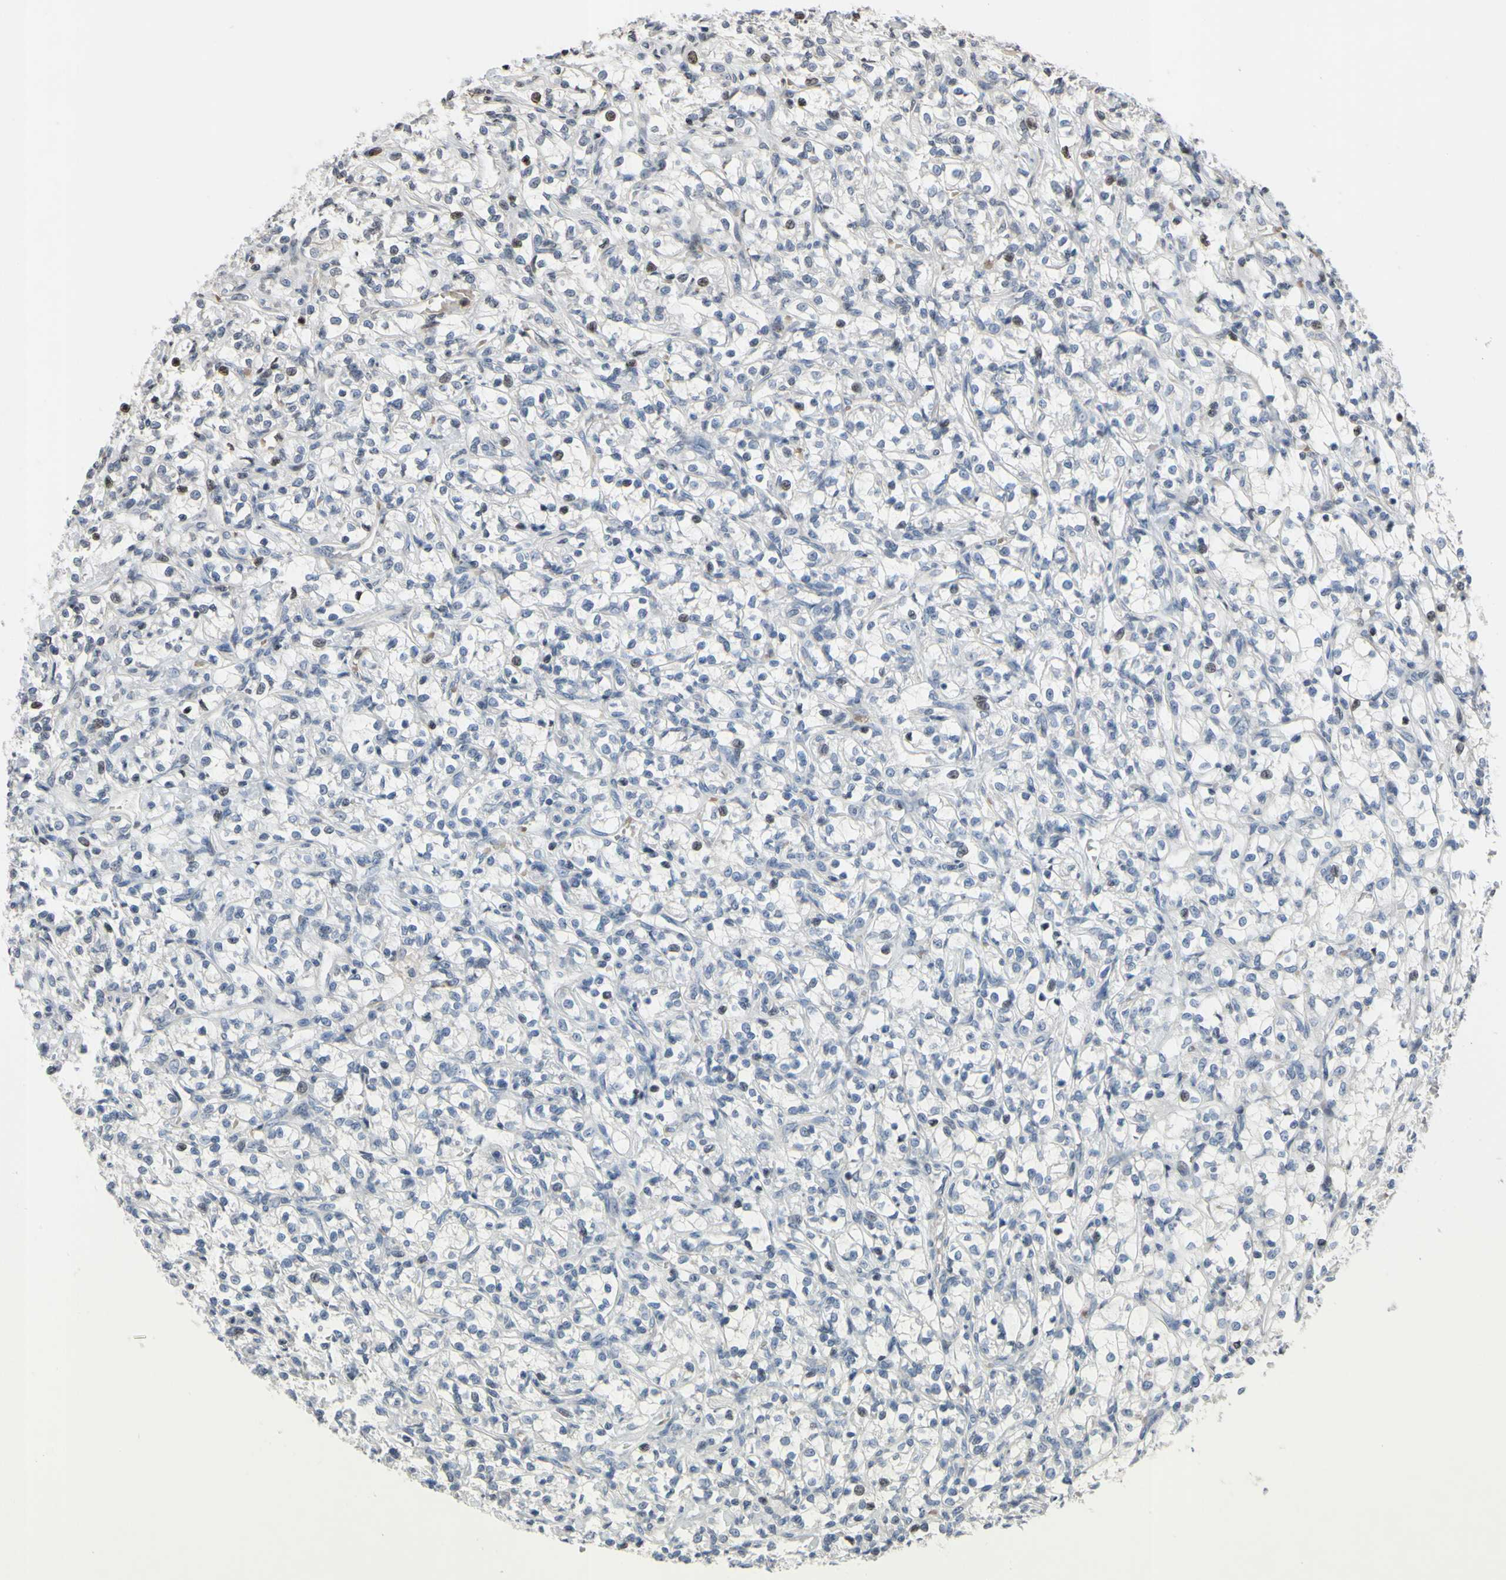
{"staining": {"intensity": "strong", "quantity": "<25%", "location": "nuclear"}, "tissue": "renal cancer", "cell_type": "Tumor cells", "image_type": "cancer", "snomed": [{"axis": "morphology", "description": "Adenocarcinoma, NOS"}, {"axis": "topography", "description": "Kidney"}], "caption": "High-power microscopy captured an immunohistochemistry (IHC) histopathology image of adenocarcinoma (renal), revealing strong nuclear staining in about <25% of tumor cells.", "gene": "ARG1", "patient": {"sex": "female", "age": 69}}